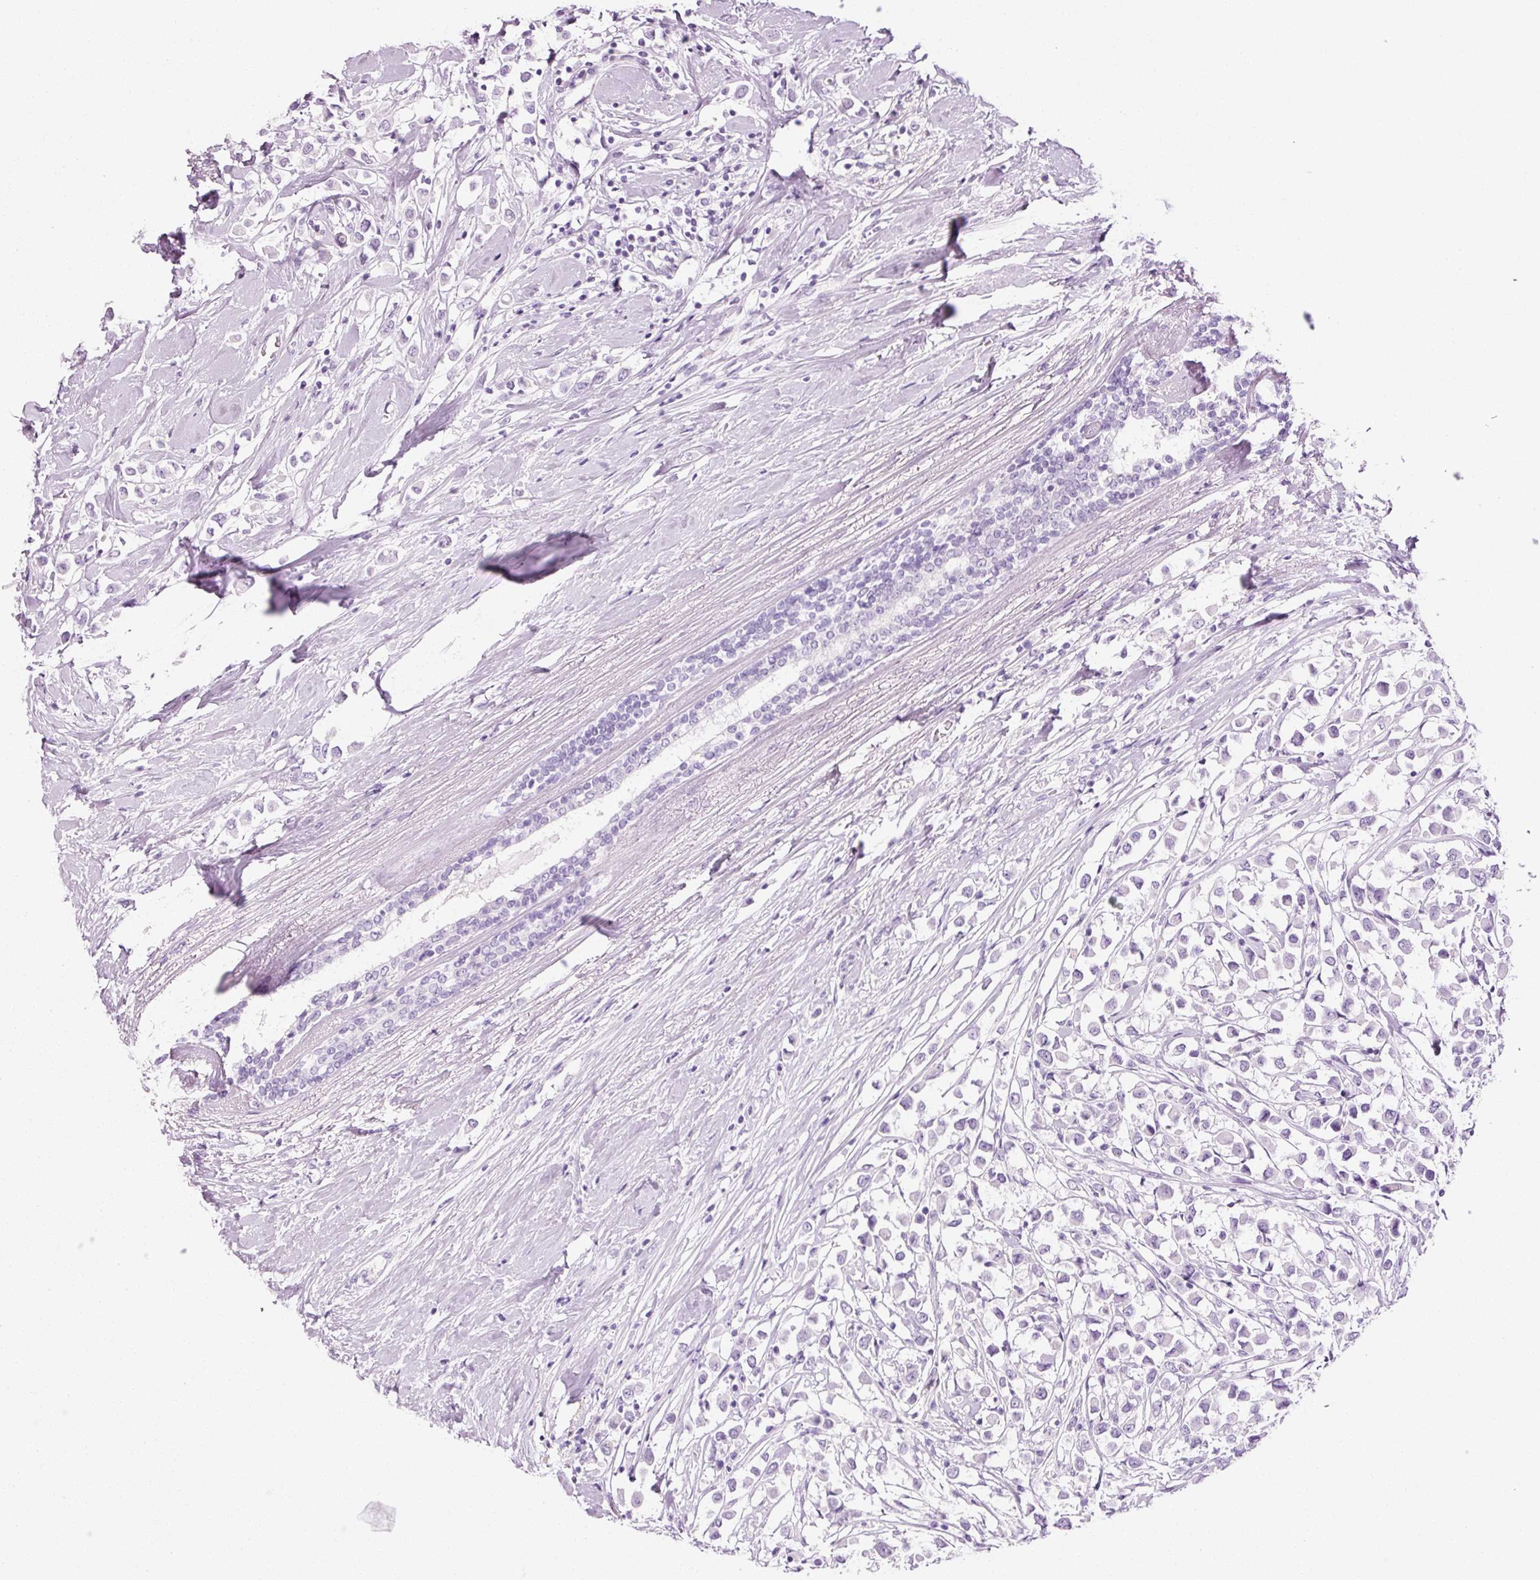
{"staining": {"intensity": "negative", "quantity": "none", "location": "none"}, "tissue": "breast cancer", "cell_type": "Tumor cells", "image_type": "cancer", "snomed": [{"axis": "morphology", "description": "Duct carcinoma"}, {"axis": "topography", "description": "Breast"}], "caption": "Human invasive ductal carcinoma (breast) stained for a protein using immunohistochemistry shows no positivity in tumor cells.", "gene": "ANKRD20A1", "patient": {"sex": "female", "age": 61}}